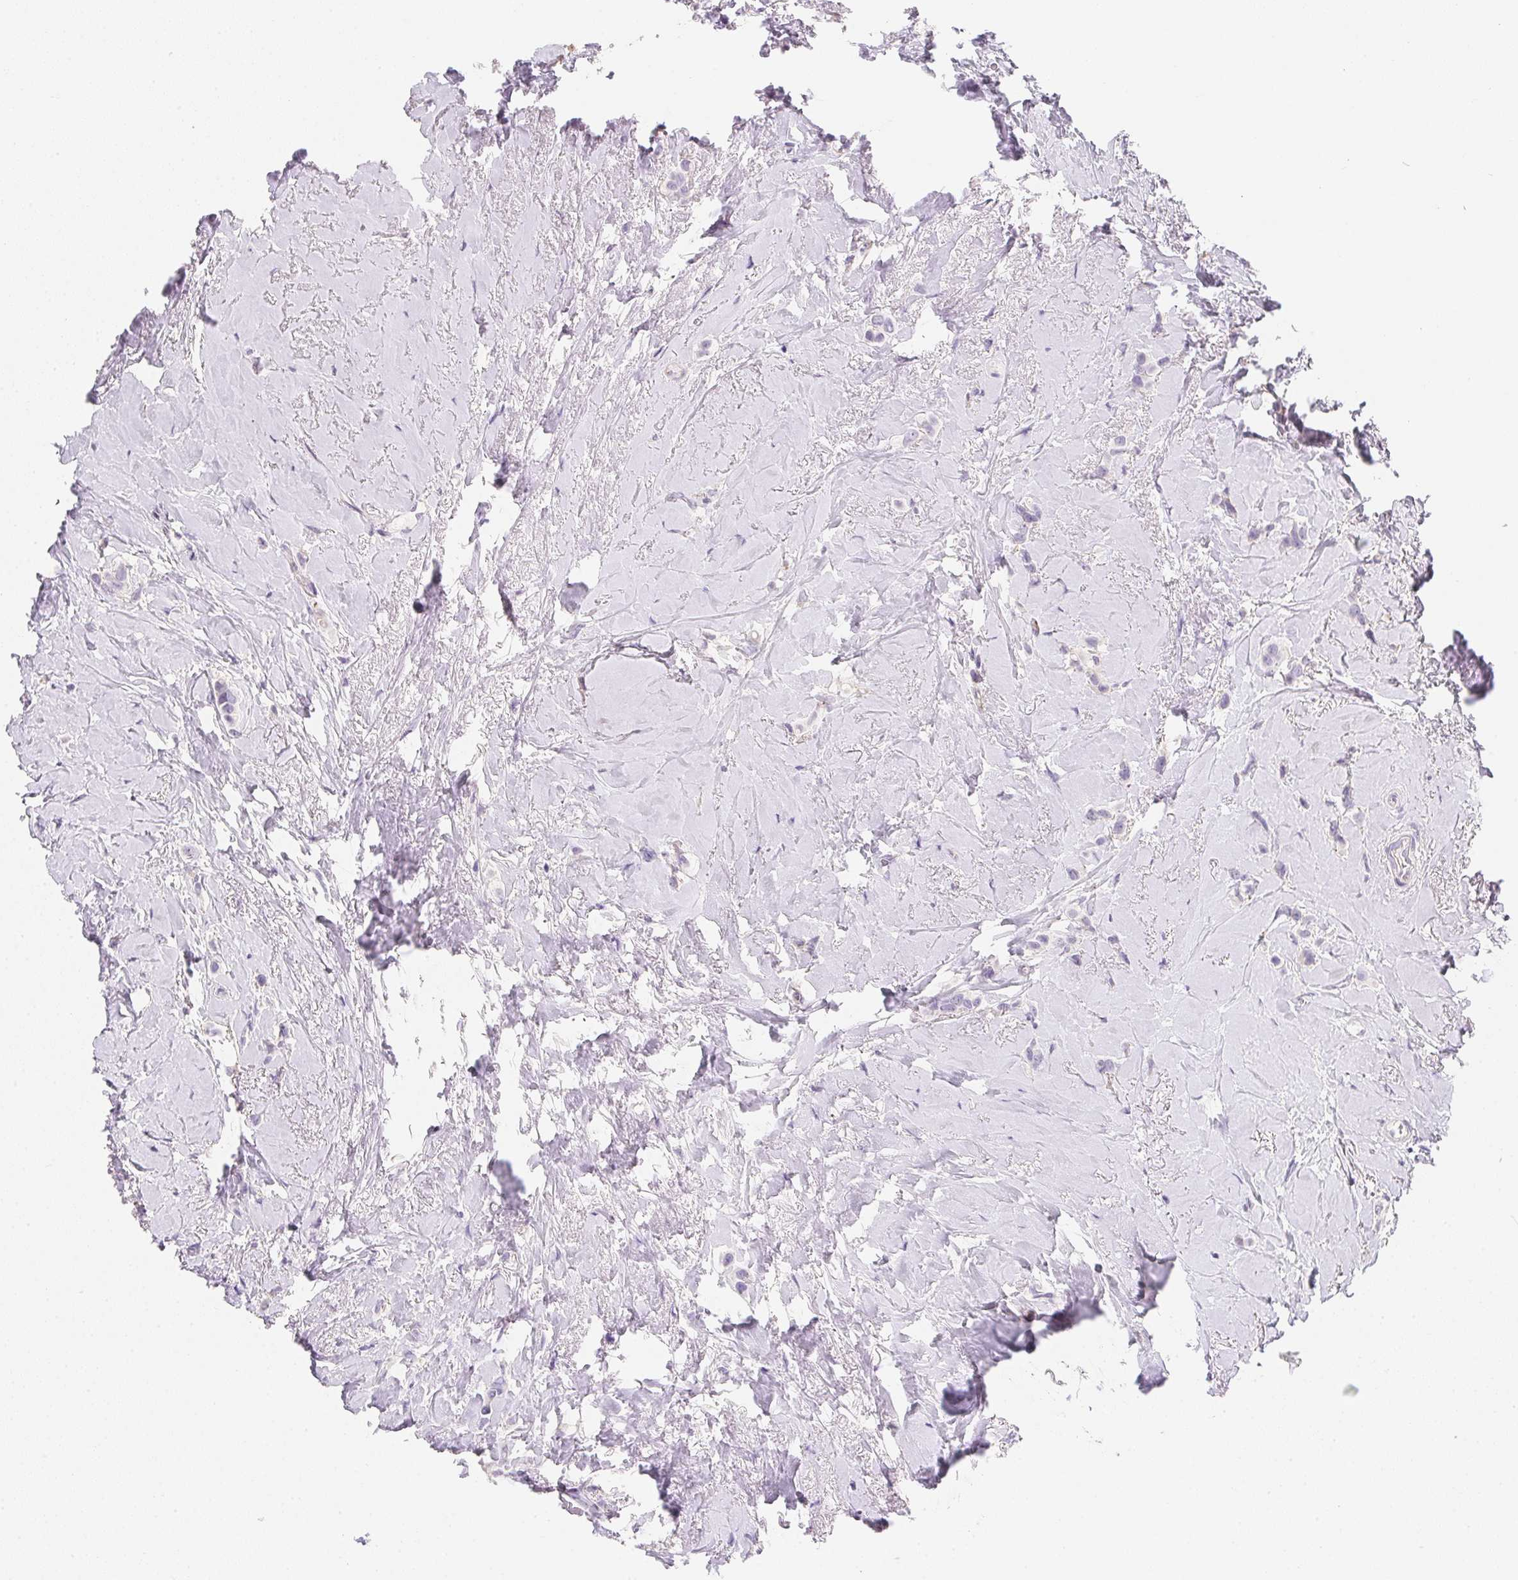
{"staining": {"intensity": "negative", "quantity": "none", "location": "none"}, "tissue": "breast cancer", "cell_type": "Tumor cells", "image_type": "cancer", "snomed": [{"axis": "morphology", "description": "Lobular carcinoma"}, {"axis": "topography", "description": "Breast"}], "caption": "Breast cancer was stained to show a protein in brown. There is no significant positivity in tumor cells.", "gene": "AQP5", "patient": {"sex": "female", "age": 66}}